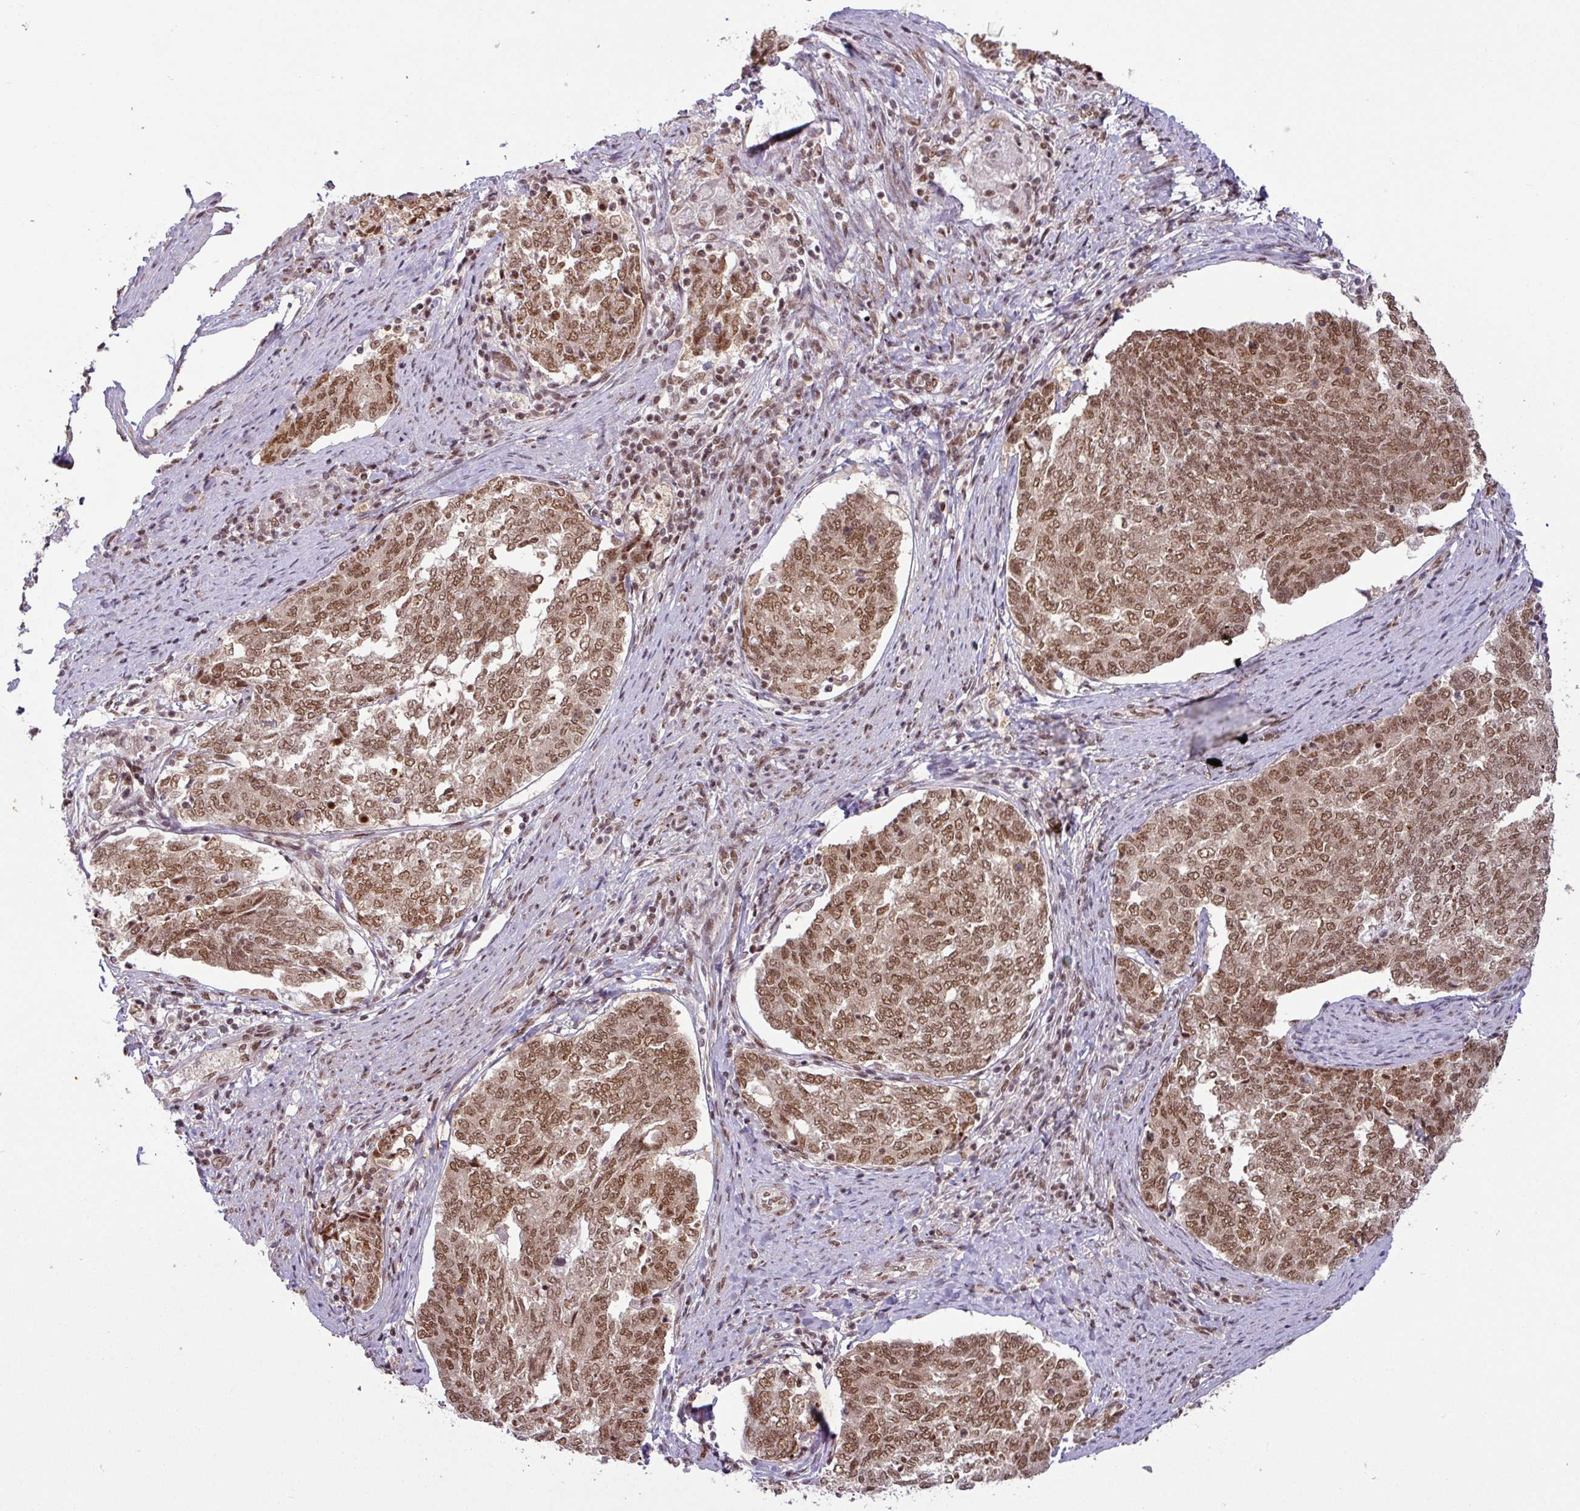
{"staining": {"intensity": "moderate", "quantity": ">75%", "location": "nuclear"}, "tissue": "endometrial cancer", "cell_type": "Tumor cells", "image_type": "cancer", "snomed": [{"axis": "morphology", "description": "Adenocarcinoma, NOS"}, {"axis": "topography", "description": "Endometrium"}], "caption": "This micrograph displays endometrial adenocarcinoma stained with immunohistochemistry to label a protein in brown. The nuclear of tumor cells show moderate positivity for the protein. Nuclei are counter-stained blue.", "gene": "SRSF2", "patient": {"sex": "female", "age": 80}}